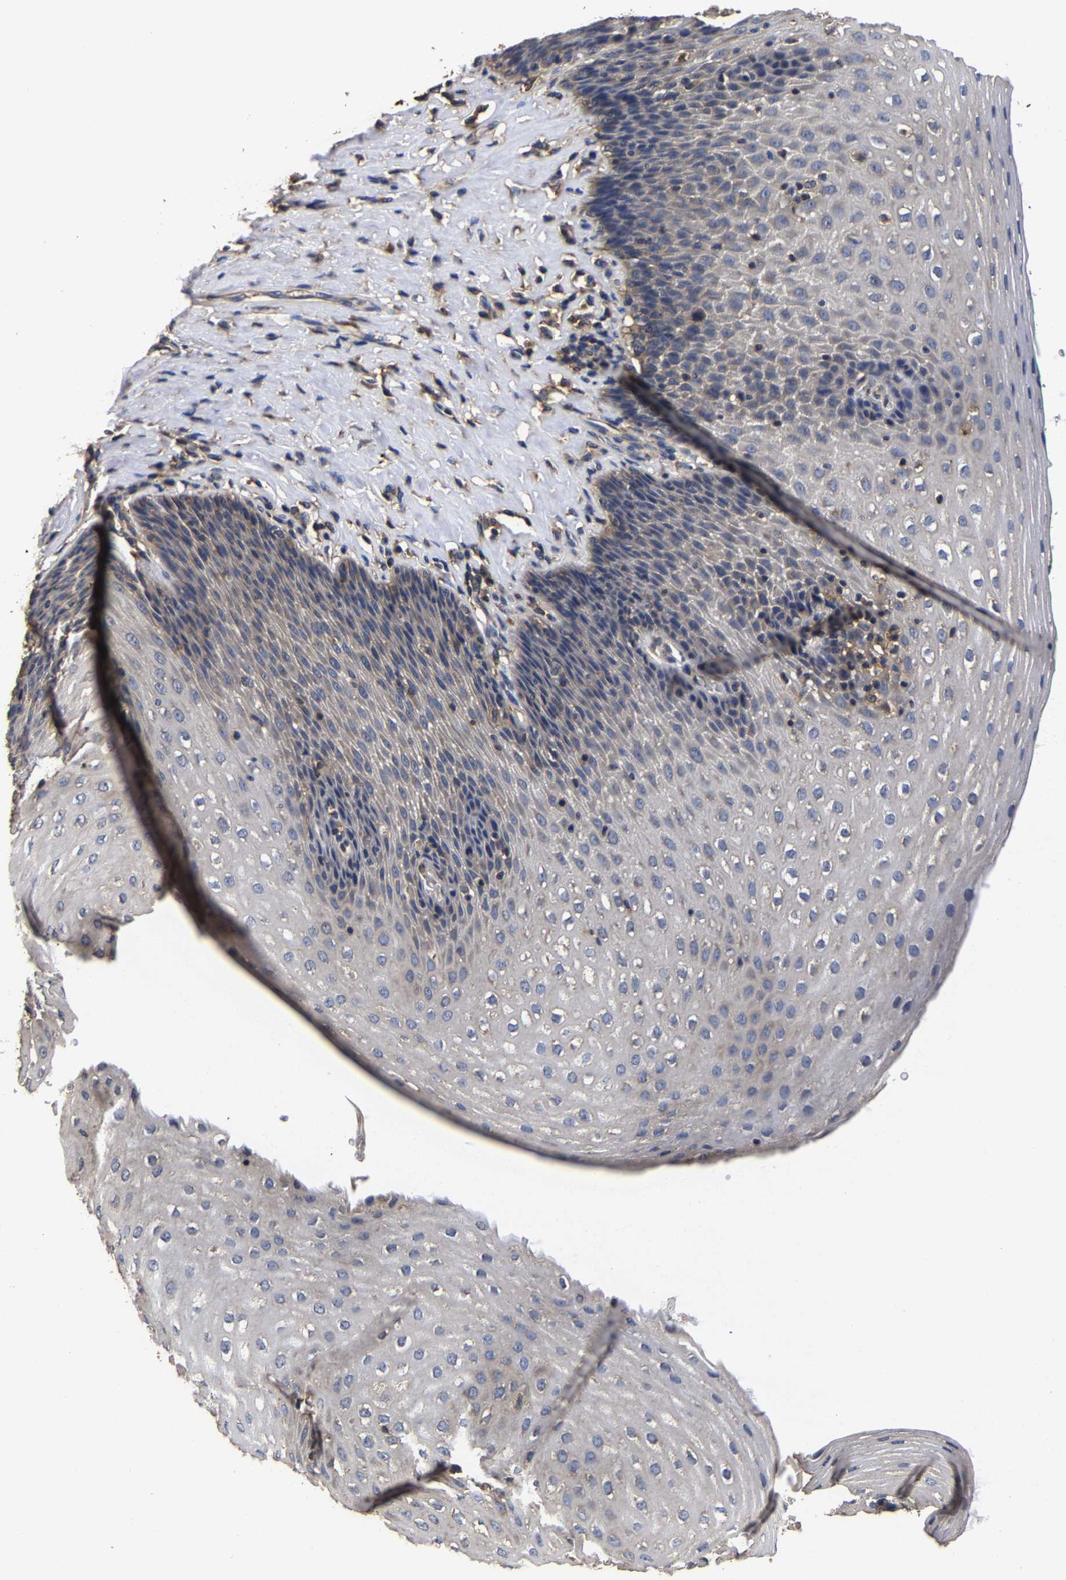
{"staining": {"intensity": "weak", "quantity": "25%-75%", "location": "cytoplasmic/membranous"}, "tissue": "esophagus", "cell_type": "Squamous epithelial cells", "image_type": "normal", "snomed": [{"axis": "morphology", "description": "Normal tissue, NOS"}, {"axis": "topography", "description": "Esophagus"}], "caption": "Immunohistochemistry (DAB) staining of normal human esophagus displays weak cytoplasmic/membranous protein staining in approximately 25%-75% of squamous epithelial cells.", "gene": "ITCH", "patient": {"sex": "female", "age": 61}}